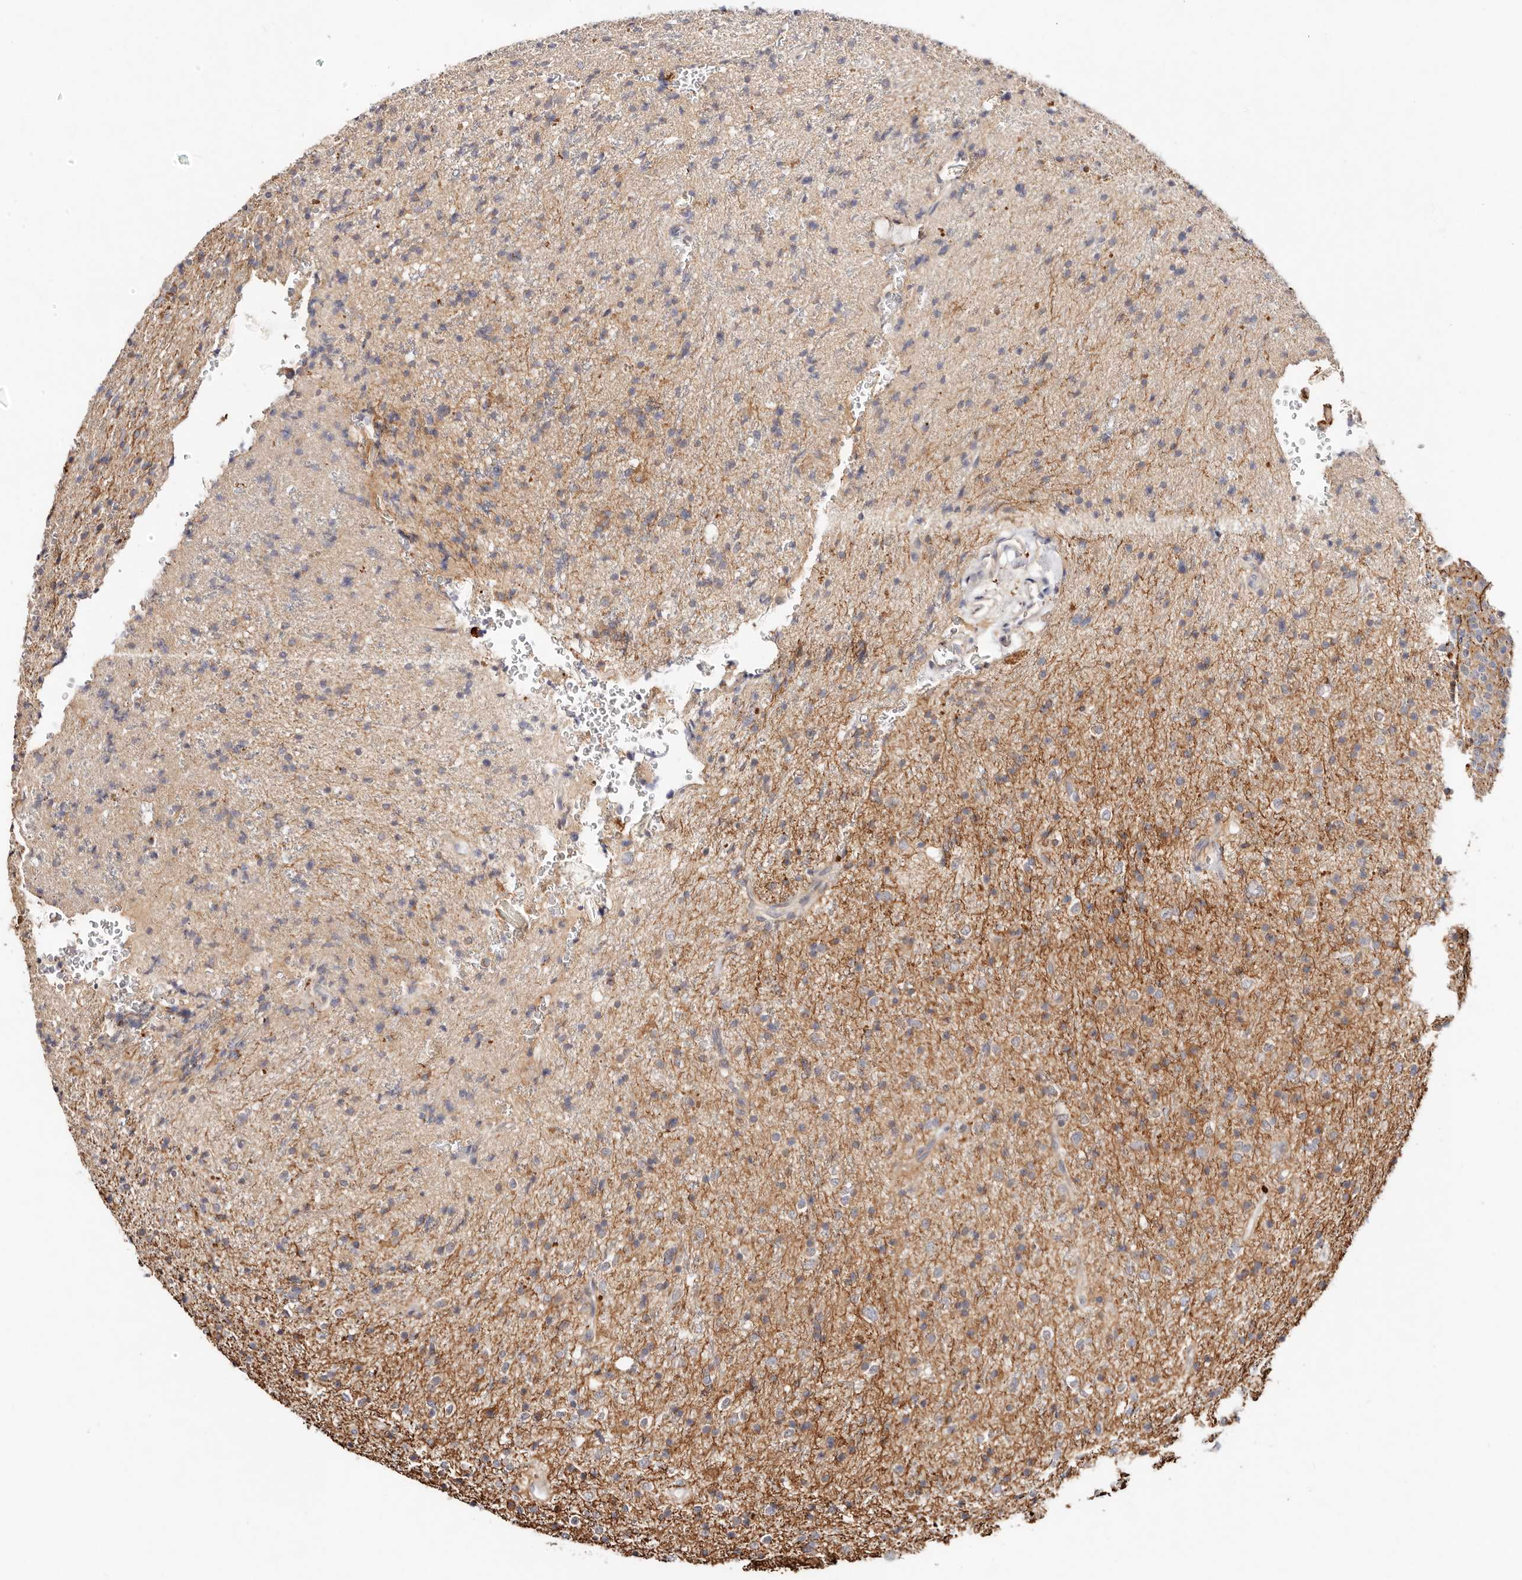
{"staining": {"intensity": "weak", "quantity": ">75%", "location": "cytoplasmic/membranous"}, "tissue": "glioma", "cell_type": "Tumor cells", "image_type": "cancer", "snomed": [{"axis": "morphology", "description": "Glioma, malignant, High grade"}, {"axis": "topography", "description": "Brain"}], "caption": "Glioma was stained to show a protein in brown. There is low levels of weak cytoplasmic/membranous expression in about >75% of tumor cells. Using DAB (3,3'-diaminobenzidine) (brown) and hematoxylin (blue) stains, captured at high magnification using brightfield microscopy.", "gene": "VIPAS39", "patient": {"sex": "male", "age": 34}}